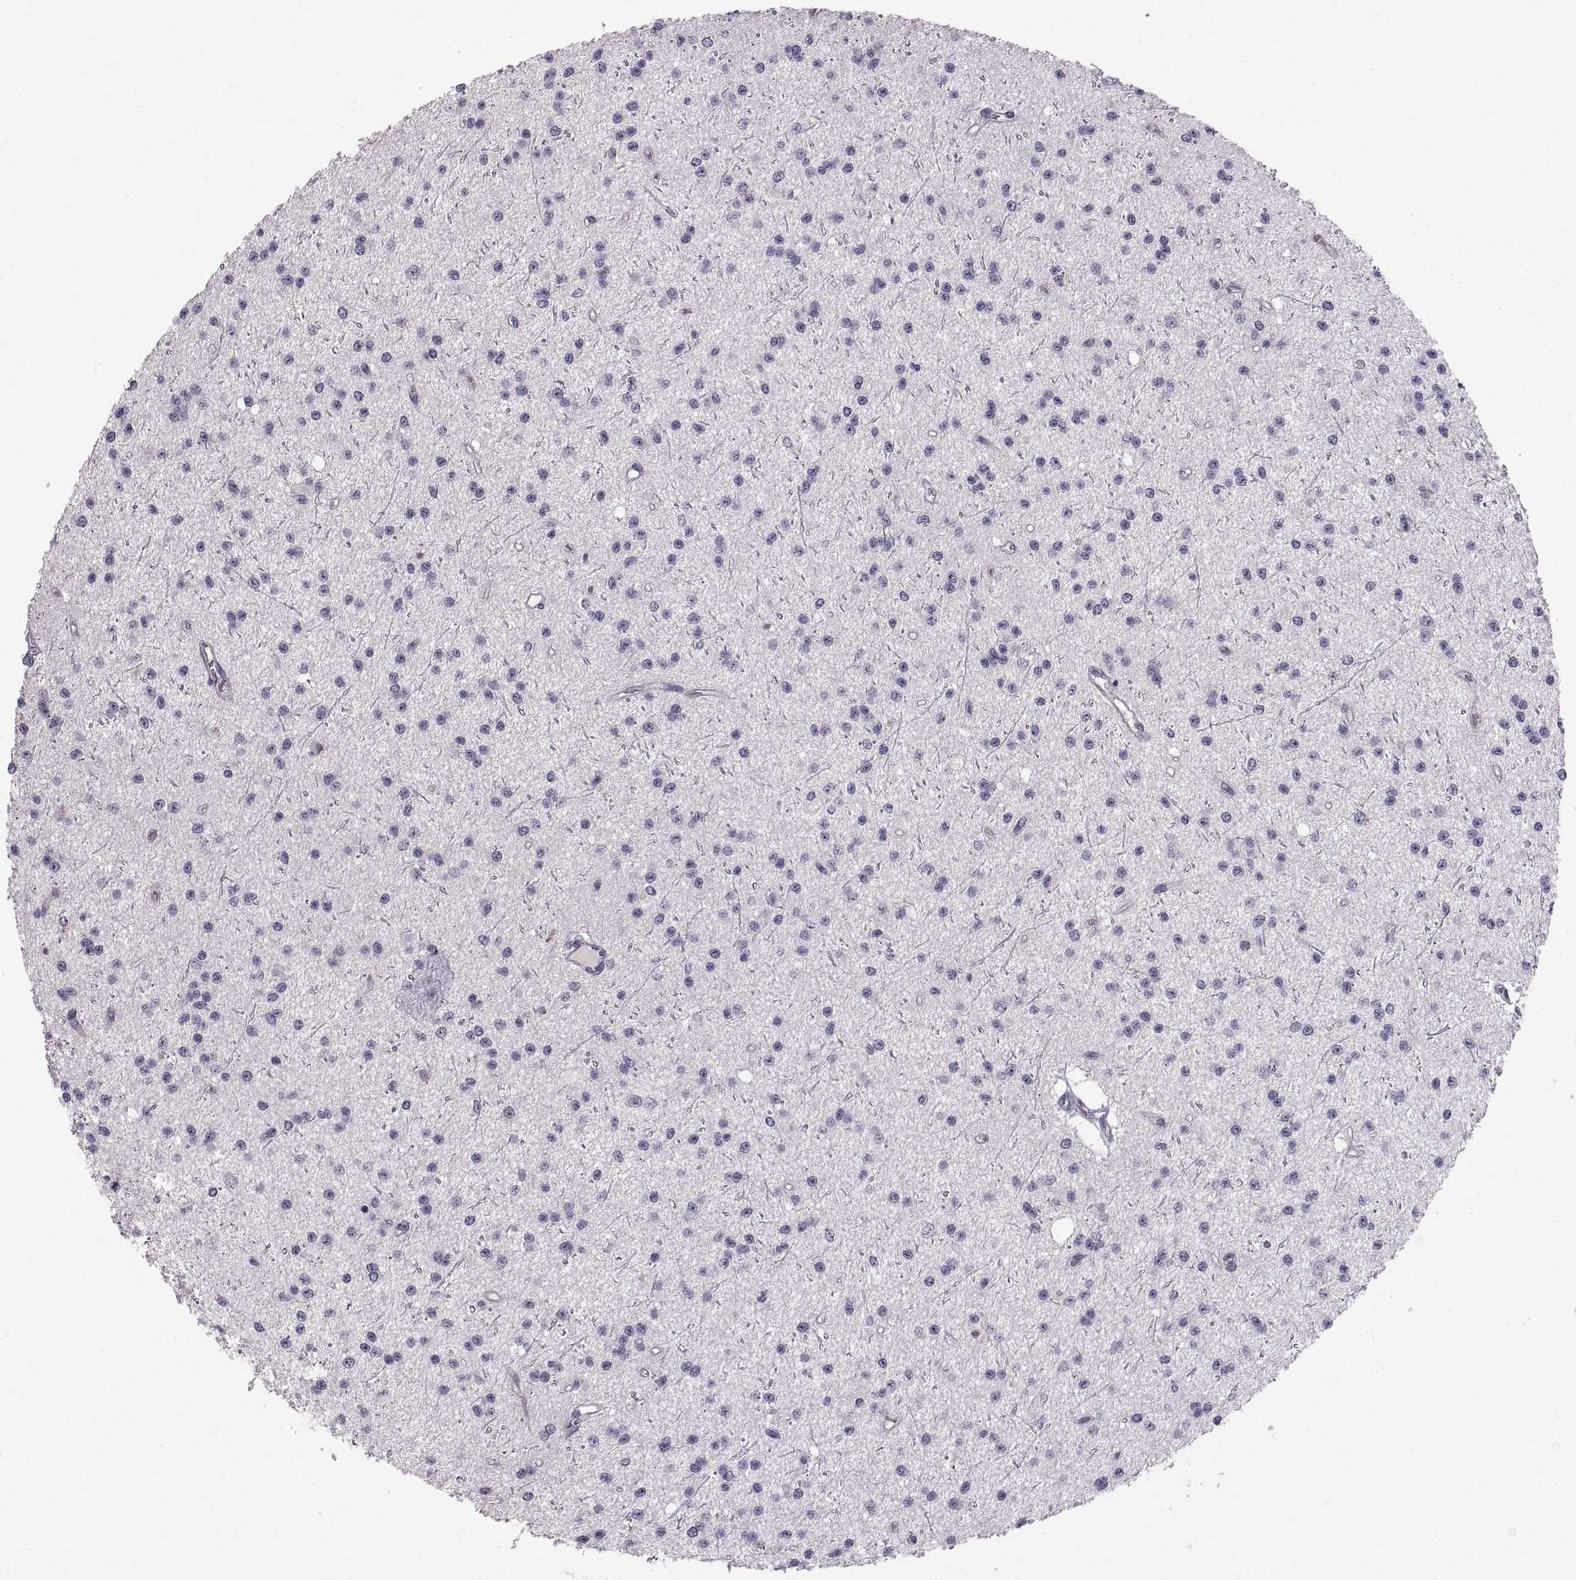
{"staining": {"intensity": "negative", "quantity": "none", "location": "none"}, "tissue": "glioma", "cell_type": "Tumor cells", "image_type": "cancer", "snomed": [{"axis": "morphology", "description": "Glioma, malignant, Low grade"}, {"axis": "topography", "description": "Brain"}], "caption": "Immunohistochemistry of glioma demonstrates no expression in tumor cells.", "gene": "WFDC8", "patient": {"sex": "male", "age": 27}}